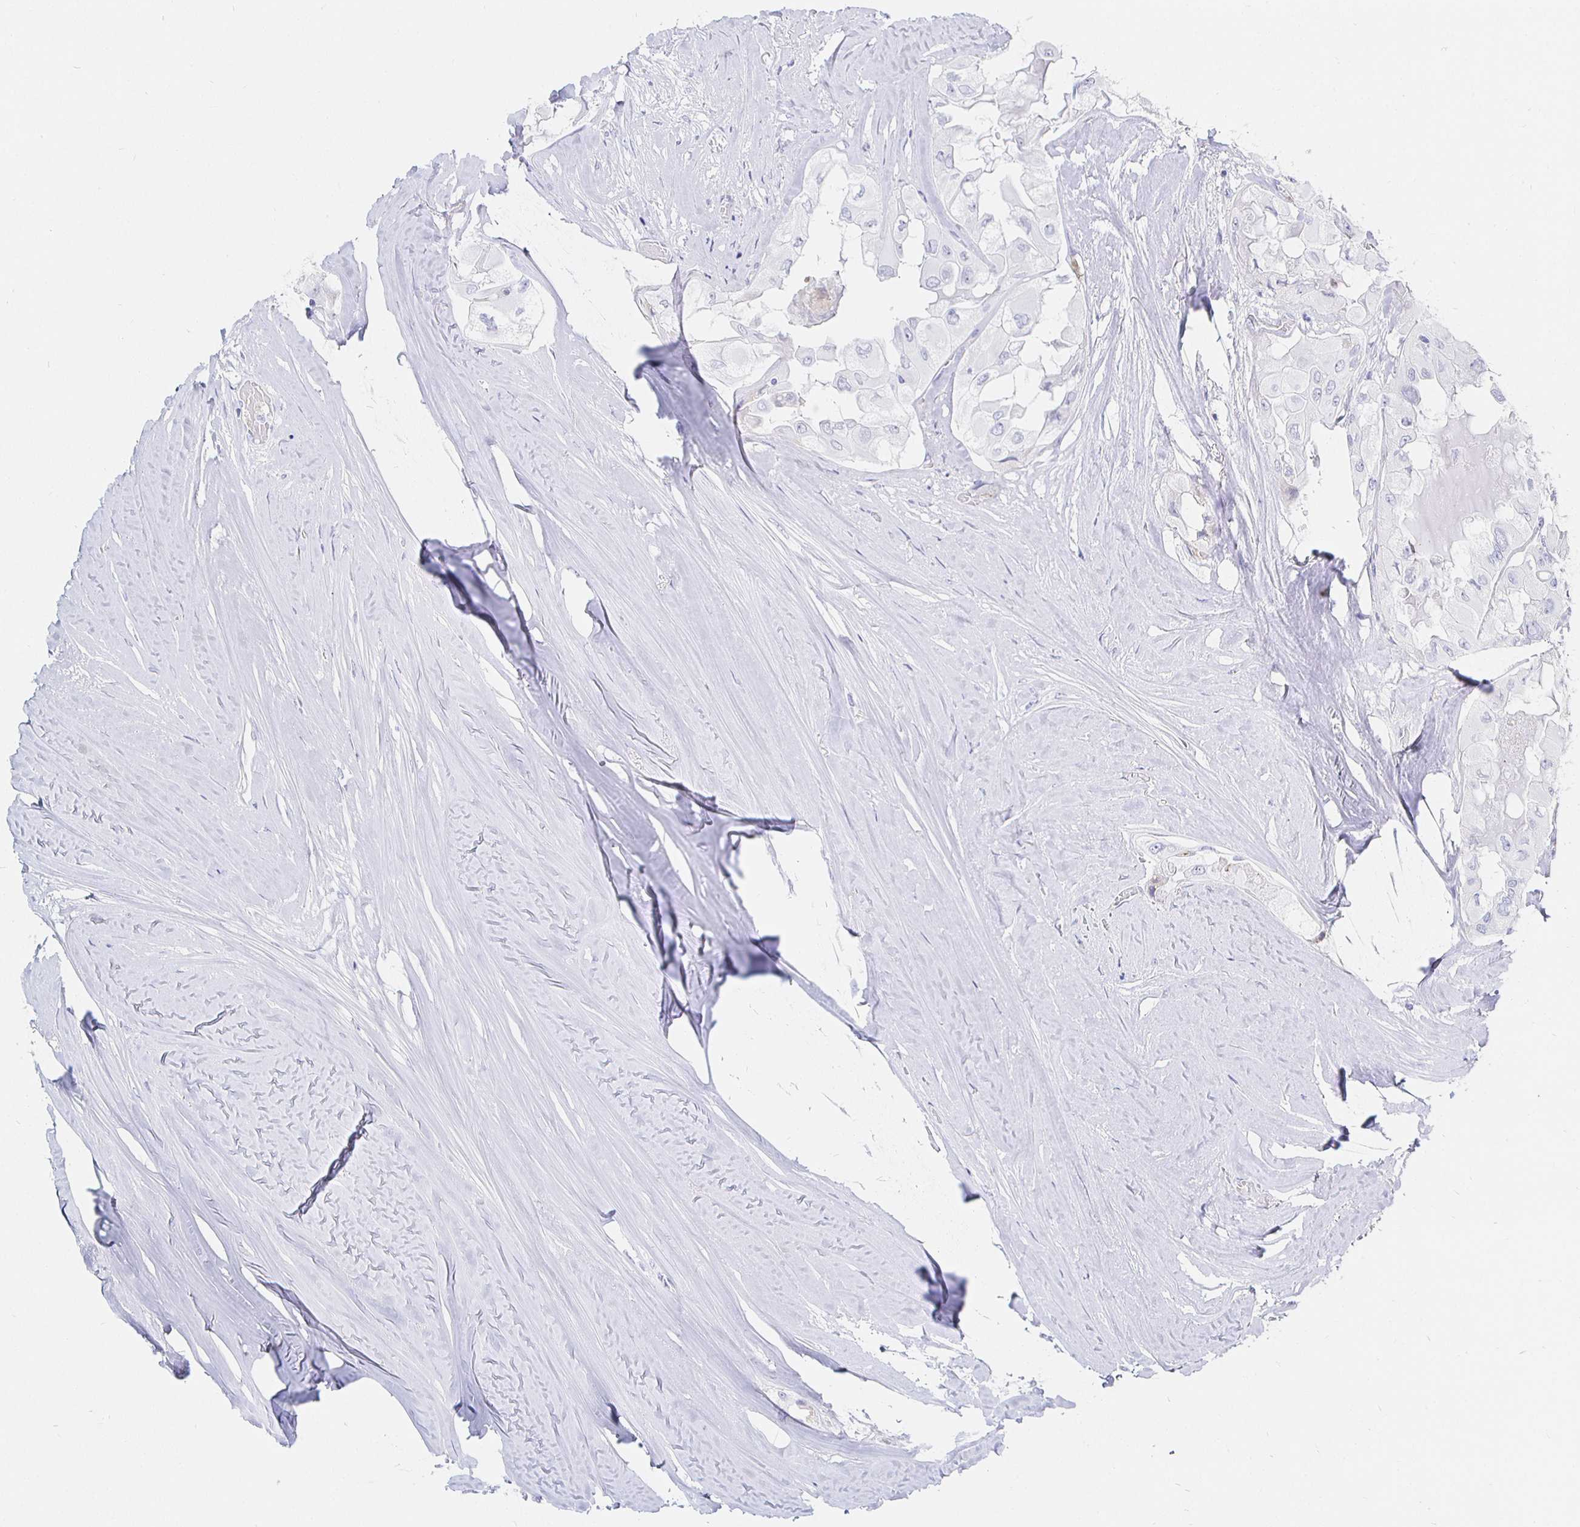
{"staining": {"intensity": "negative", "quantity": "none", "location": "none"}, "tissue": "thyroid cancer", "cell_type": "Tumor cells", "image_type": "cancer", "snomed": [{"axis": "morphology", "description": "Normal tissue, NOS"}, {"axis": "morphology", "description": "Papillary adenocarcinoma, NOS"}, {"axis": "topography", "description": "Thyroid gland"}], "caption": "IHC micrograph of human papillary adenocarcinoma (thyroid) stained for a protein (brown), which displays no expression in tumor cells.", "gene": "CR2", "patient": {"sex": "female", "age": 59}}